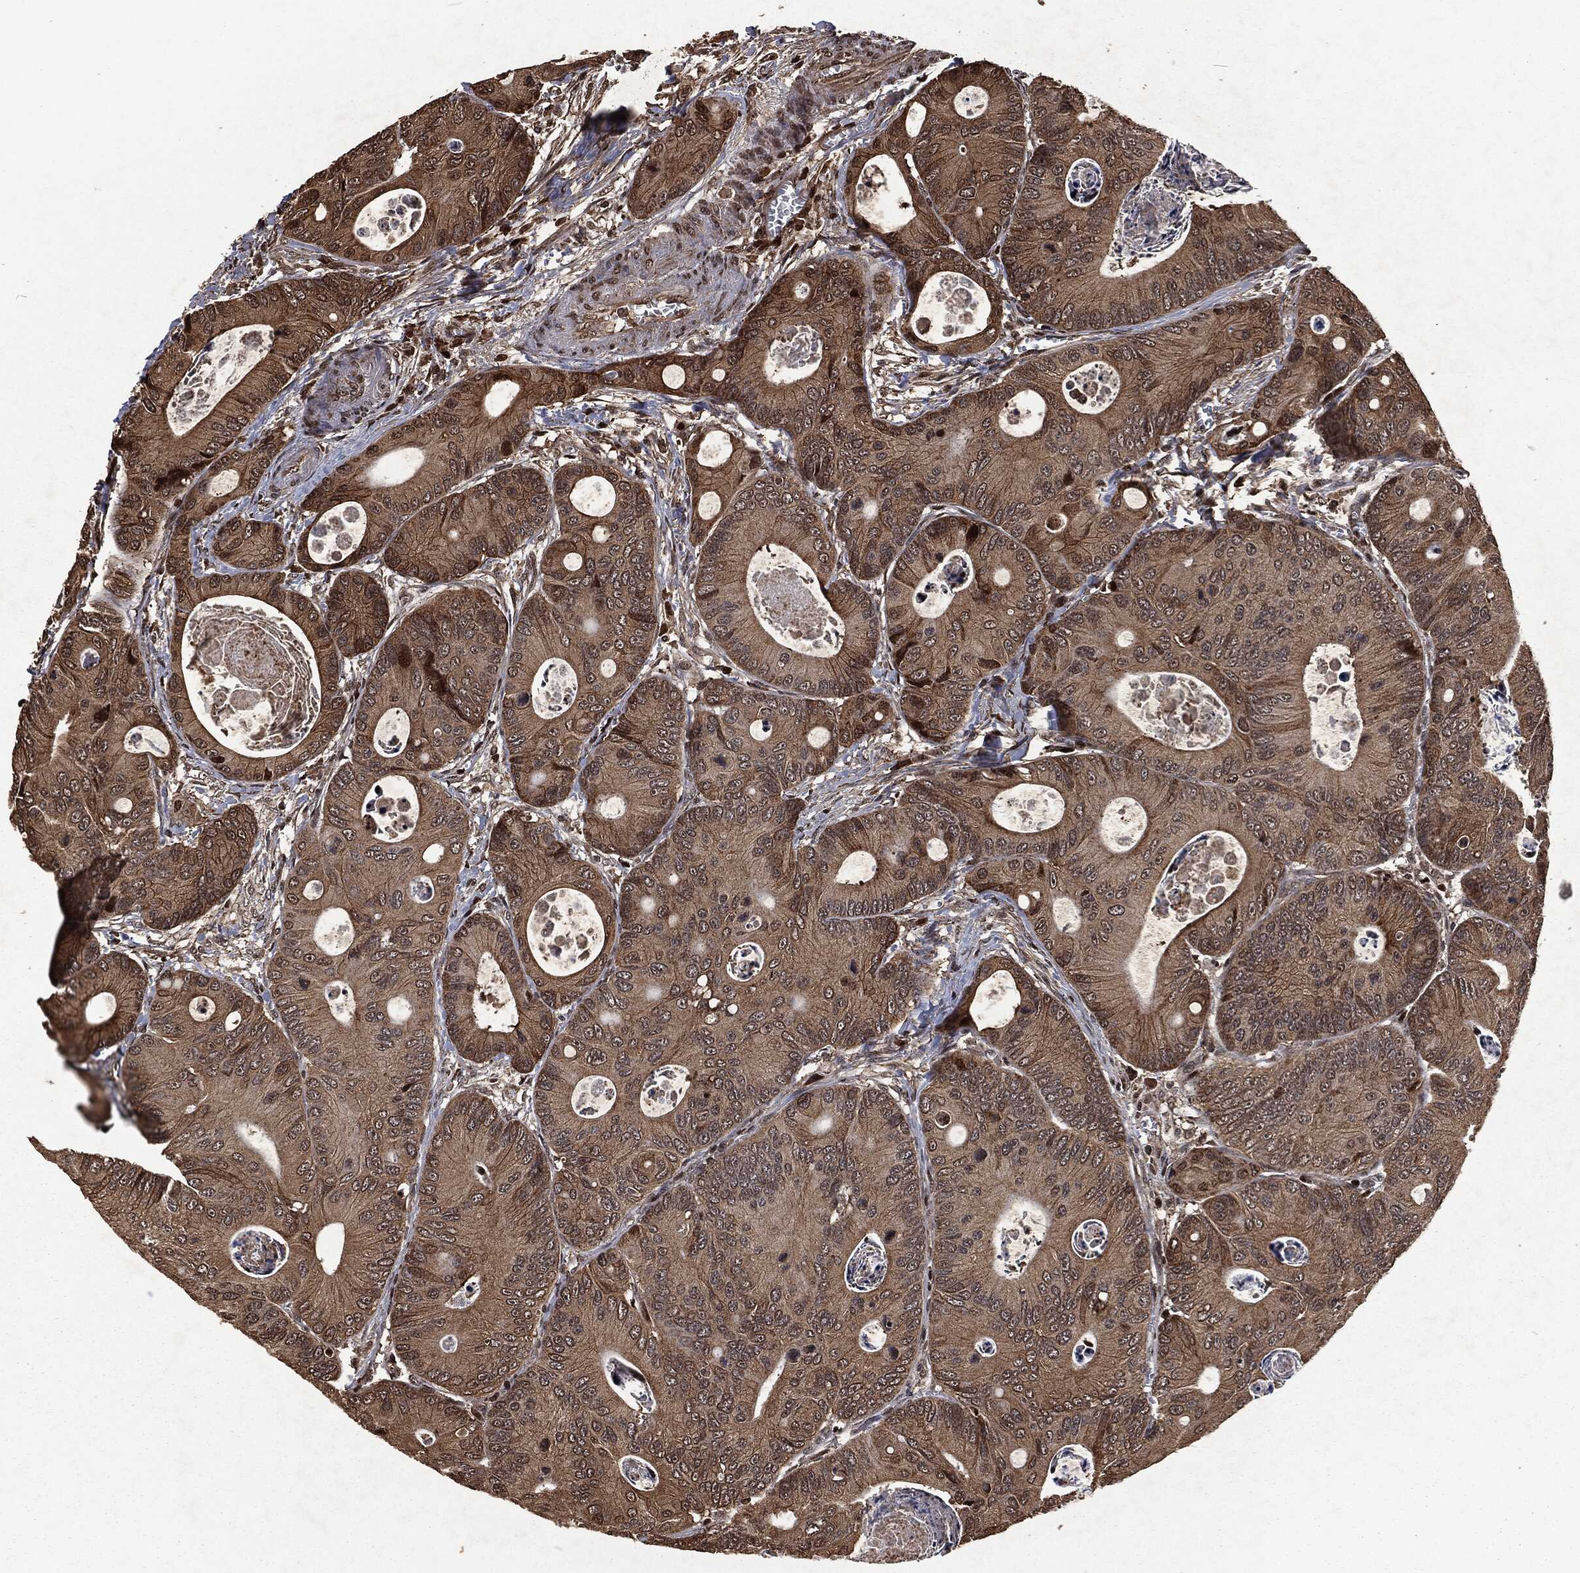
{"staining": {"intensity": "strong", "quantity": "<25%", "location": "nuclear"}, "tissue": "colorectal cancer", "cell_type": "Tumor cells", "image_type": "cancer", "snomed": [{"axis": "morphology", "description": "Adenocarcinoma, NOS"}, {"axis": "topography", "description": "Colon"}], "caption": "Protein staining of colorectal cancer tissue demonstrates strong nuclear staining in about <25% of tumor cells. Immunohistochemistry stains the protein of interest in brown and the nuclei are stained blue.", "gene": "SNAI1", "patient": {"sex": "female", "age": 78}}